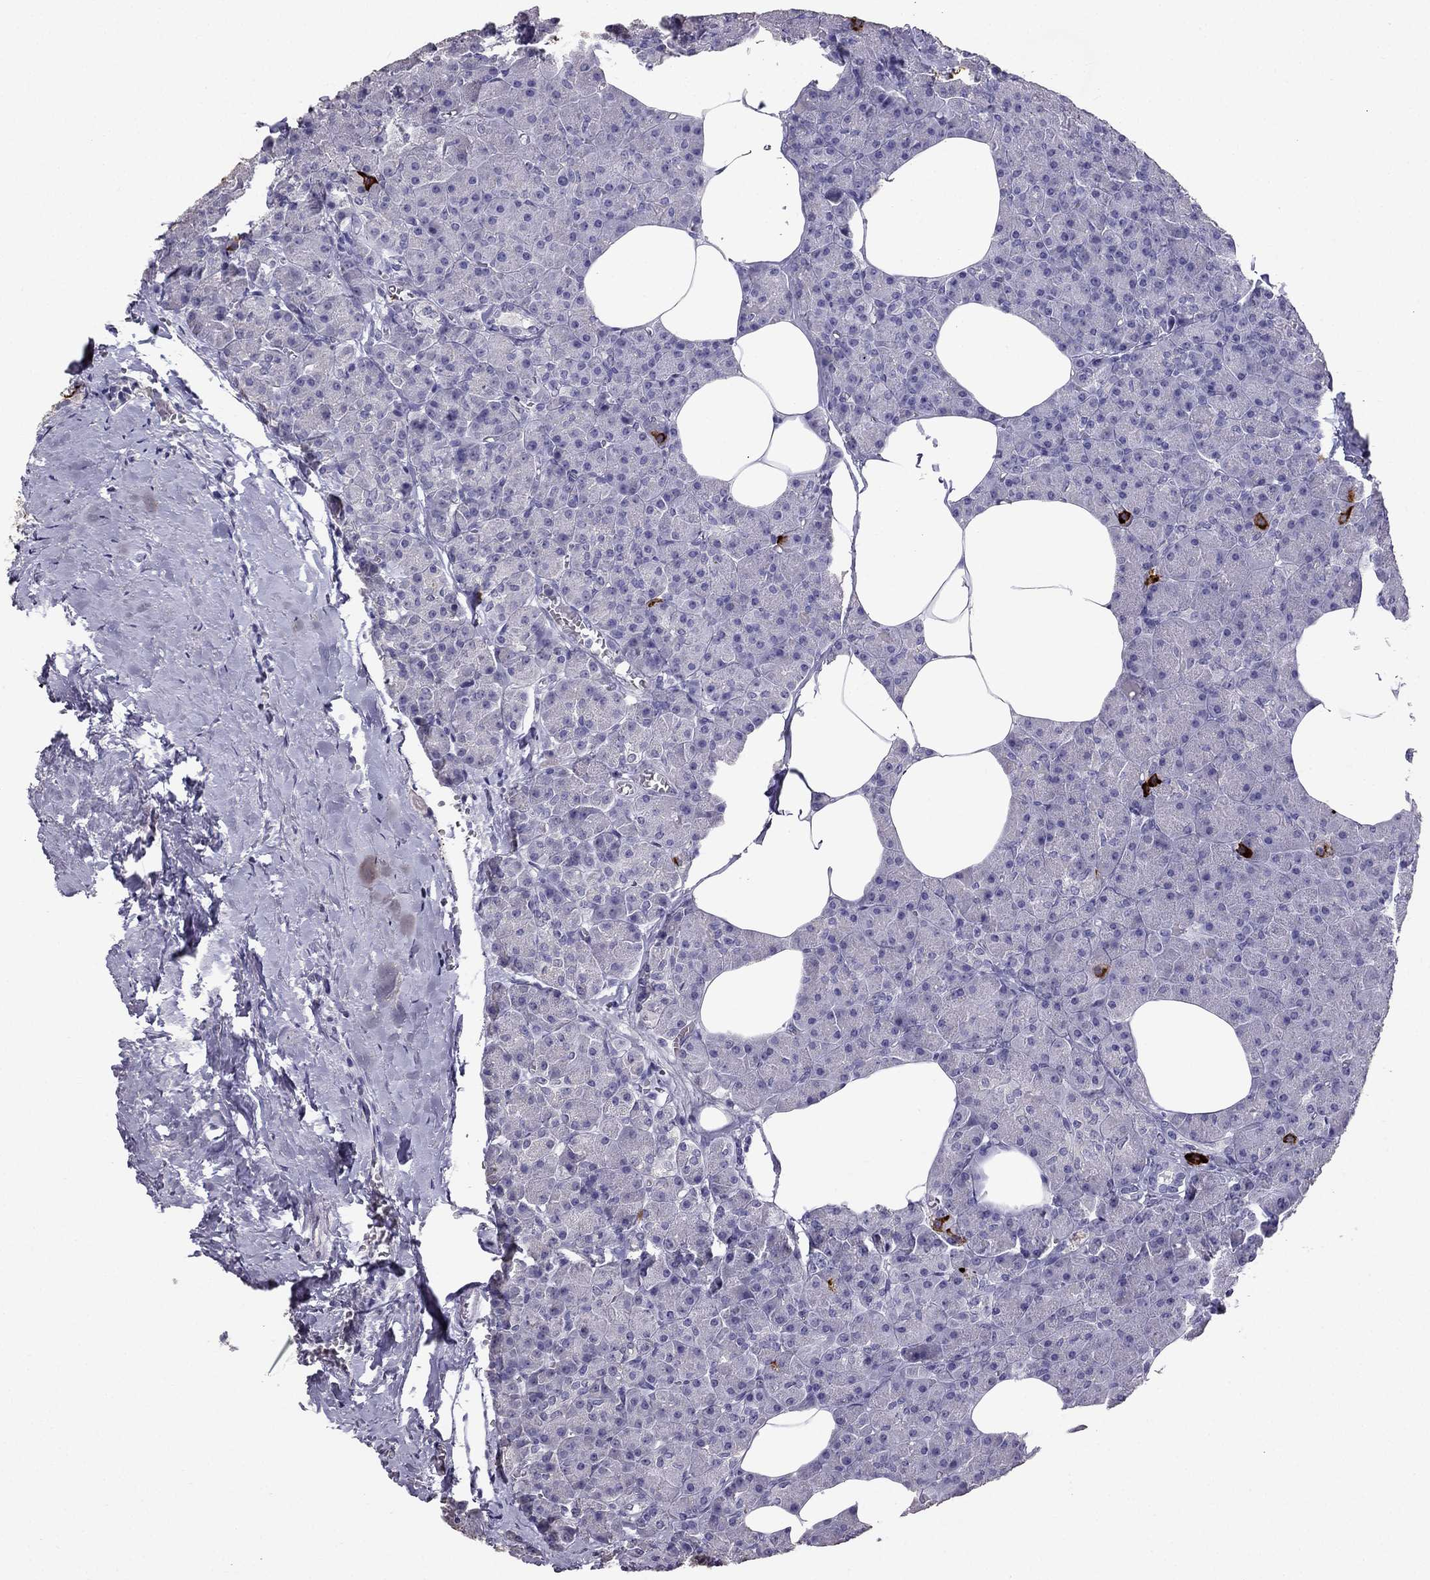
{"staining": {"intensity": "negative", "quantity": "none", "location": "none"}, "tissue": "pancreas", "cell_type": "Exocrine glandular cells", "image_type": "normal", "snomed": [{"axis": "morphology", "description": "Normal tissue, NOS"}, {"axis": "topography", "description": "Pancreas"}], "caption": "Immunohistochemistry photomicrograph of benign pancreas stained for a protein (brown), which shows no positivity in exocrine glandular cells. The staining is performed using DAB (3,3'-diaminobenzidine) brown chromogen with nuclei counter-stained in using hematoxylin.", "gene": "ARHGAP11A", "patient": {"sex": "female", "age": 45}}